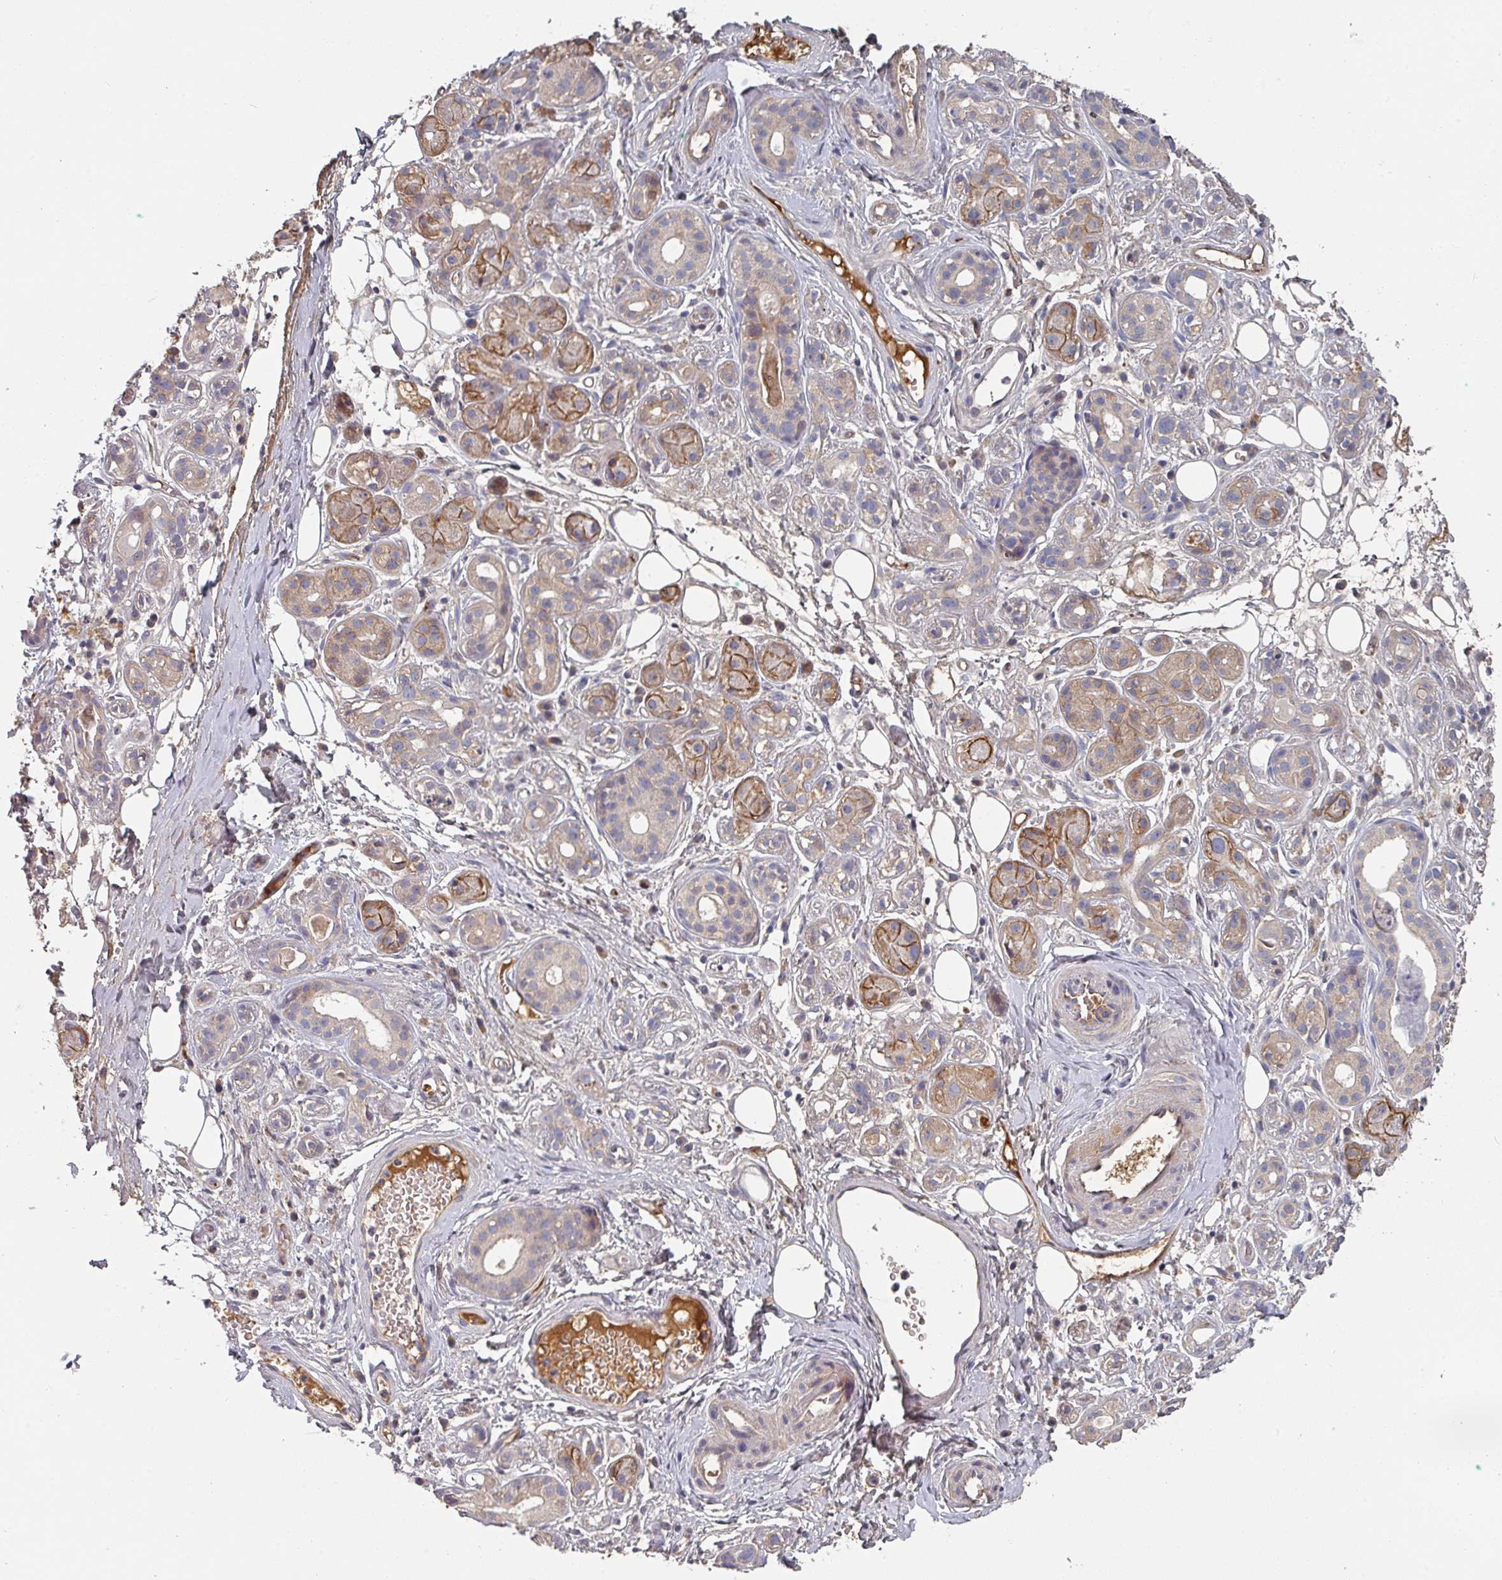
{"staining": {"intensity": "moderate", "quantity": "25%-75%", "location": "cytoplasmic/membranous"}, "tissue": "salivary gland", "cell_type": "Glandular cells", "image_type": "normal", "snomed": [{"axis": "morphology", "description": "Normal tissue, NOS"}, {"axis": "topography", "description": "Salivary gland"}], "caption": "Normal salivary gland was stained to show a protein in brown. There is medium levels of moderate cytoplasmic/membranous expression in about 25%-75% of glandular cells.", "gene": "ENSG00000249773", "patient": {"sex": "male", "age": 54}}